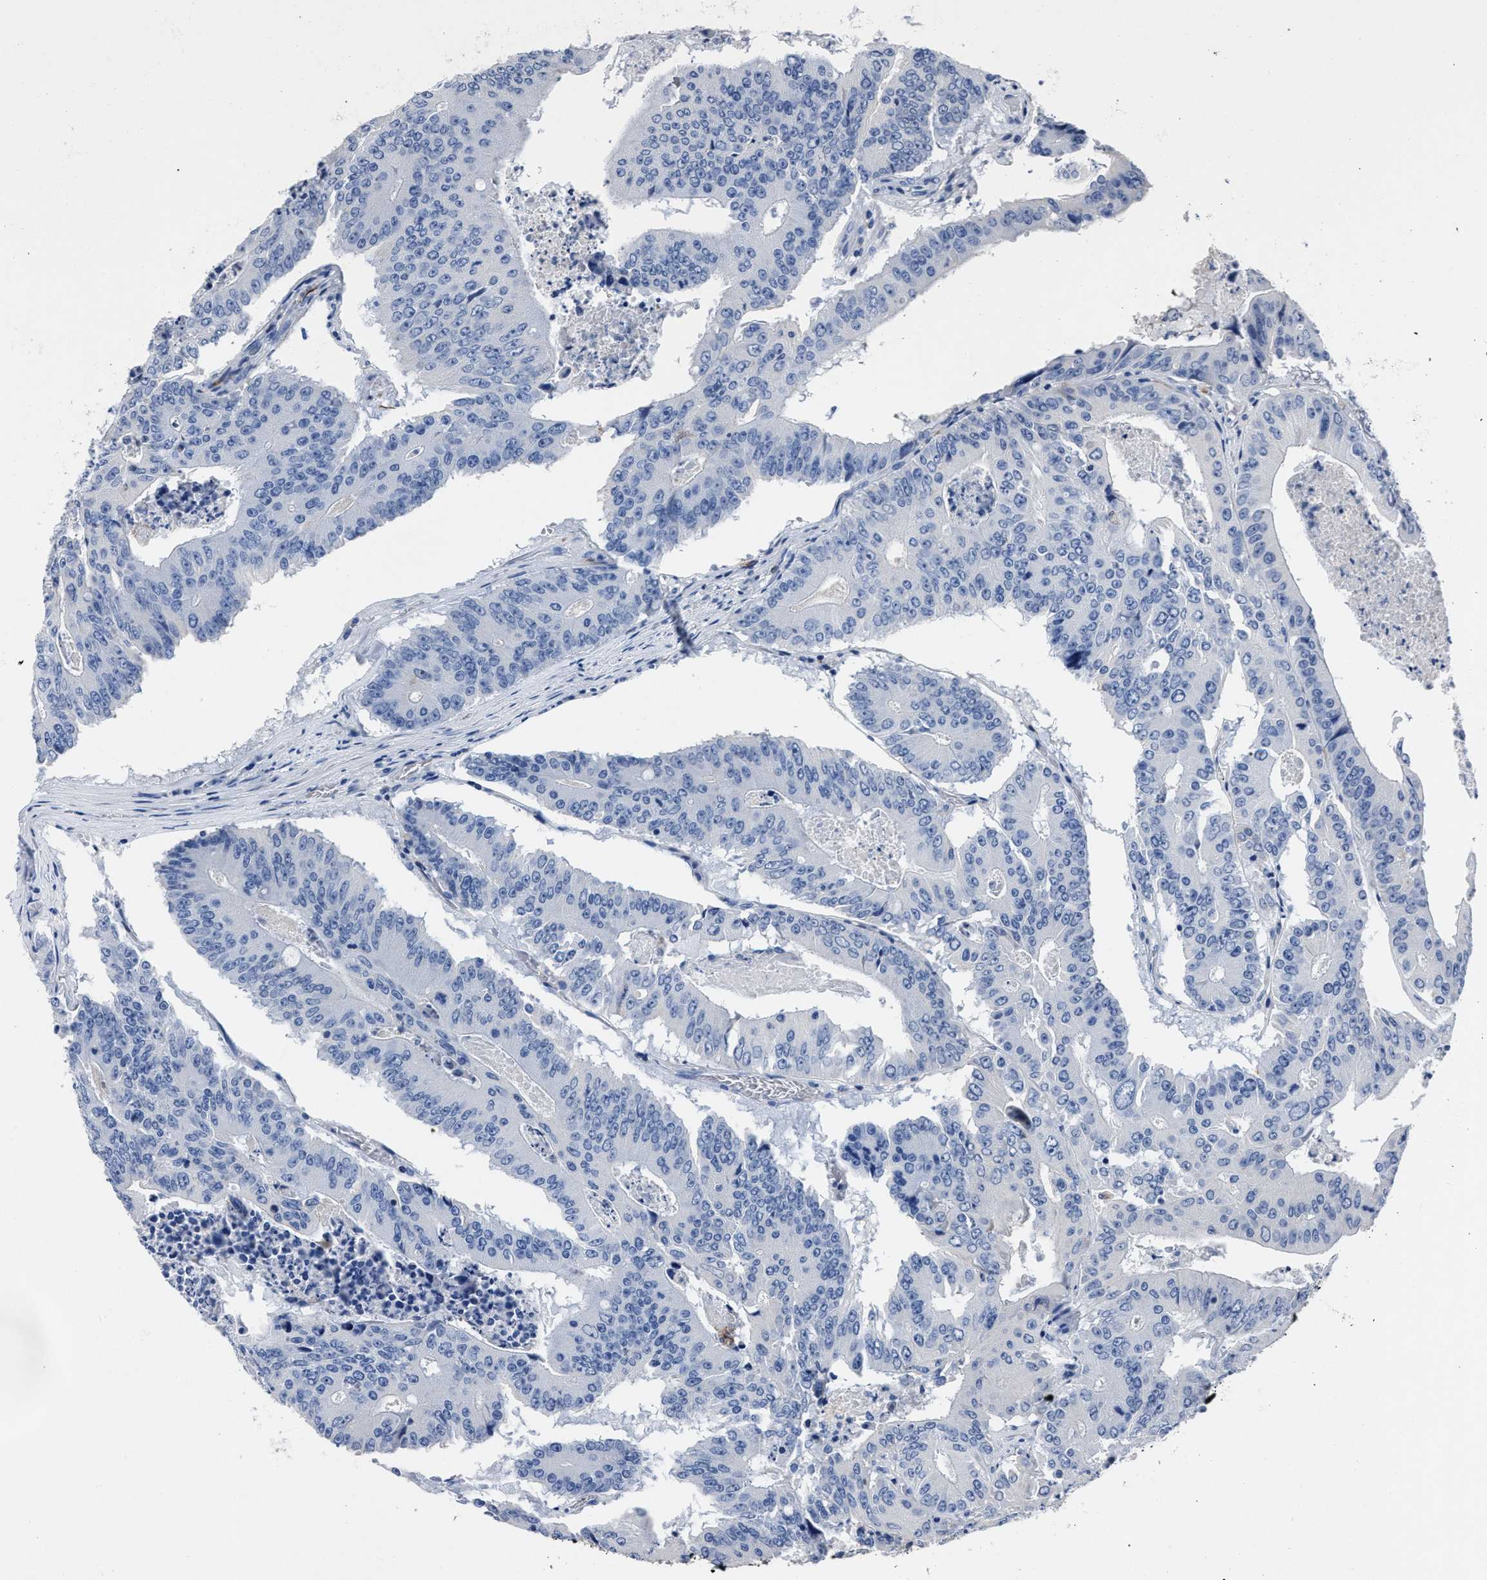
{"staining": {"intensity": "negative", "quantity": "none", "location": "none"}, "tissue": "colorectal cancer", "cell_type": "Tumor cells", "image_type": "cancer", "snomed": [{"axis": "morphology", "description": "Adenocarcinoma, NOS"}, {"axis": "topography", "description": "Colon"}], "caption": "High magnification brightfield microscopy of colorectal cancer stained with DAB (brown) and counterstained with hematoxylin (blue): tumor cells show no significant expression.", "gene": "OR10G3", "patient": {"sex": "male", "age": 87}}